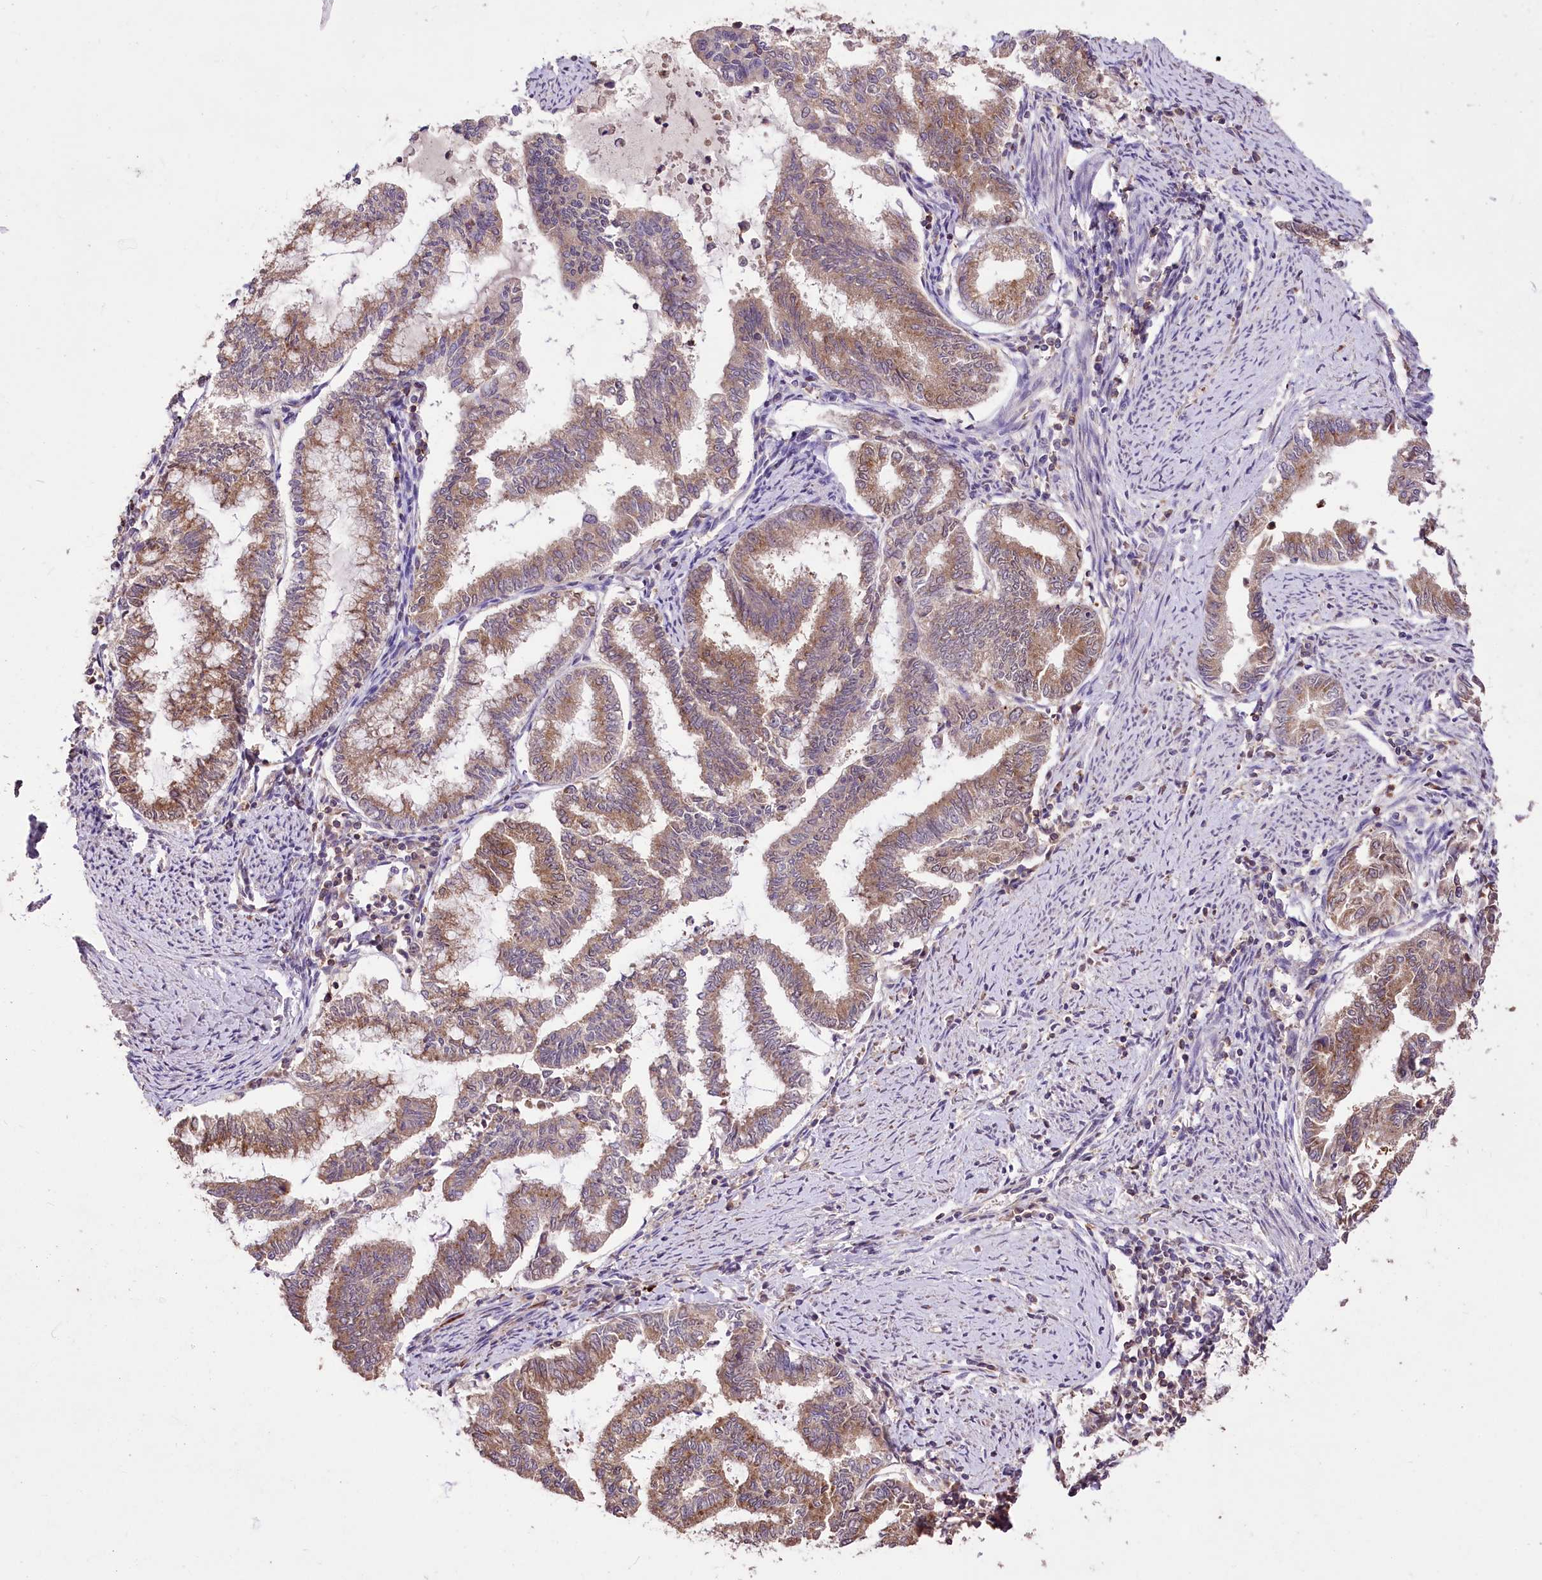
{"staining": {"intensity": "moderate", "quantity": "25%-75%", "location": "cytoplasmic/membranous"}, "tissue": "endometrial cancer", "cell_type": "Tumor cells", "image_type": "cancer", "snomed": [{"axis": "morphology", "description": "Adenocarcinoma, NOS"}, {"axis": "topography", "description": "Endometrium"}], "caption": "Immunohistochemistry (IHC) histopathology image of human endometrial cancer (adenocarcinoma) stained for a protein (brown), which displays medium levels of moderate cytoplasmic/membranous staining in about 25%-75% of tumor cells.", "gene": "SERGEF", "patient": {"sex": "female", "age": 79}}